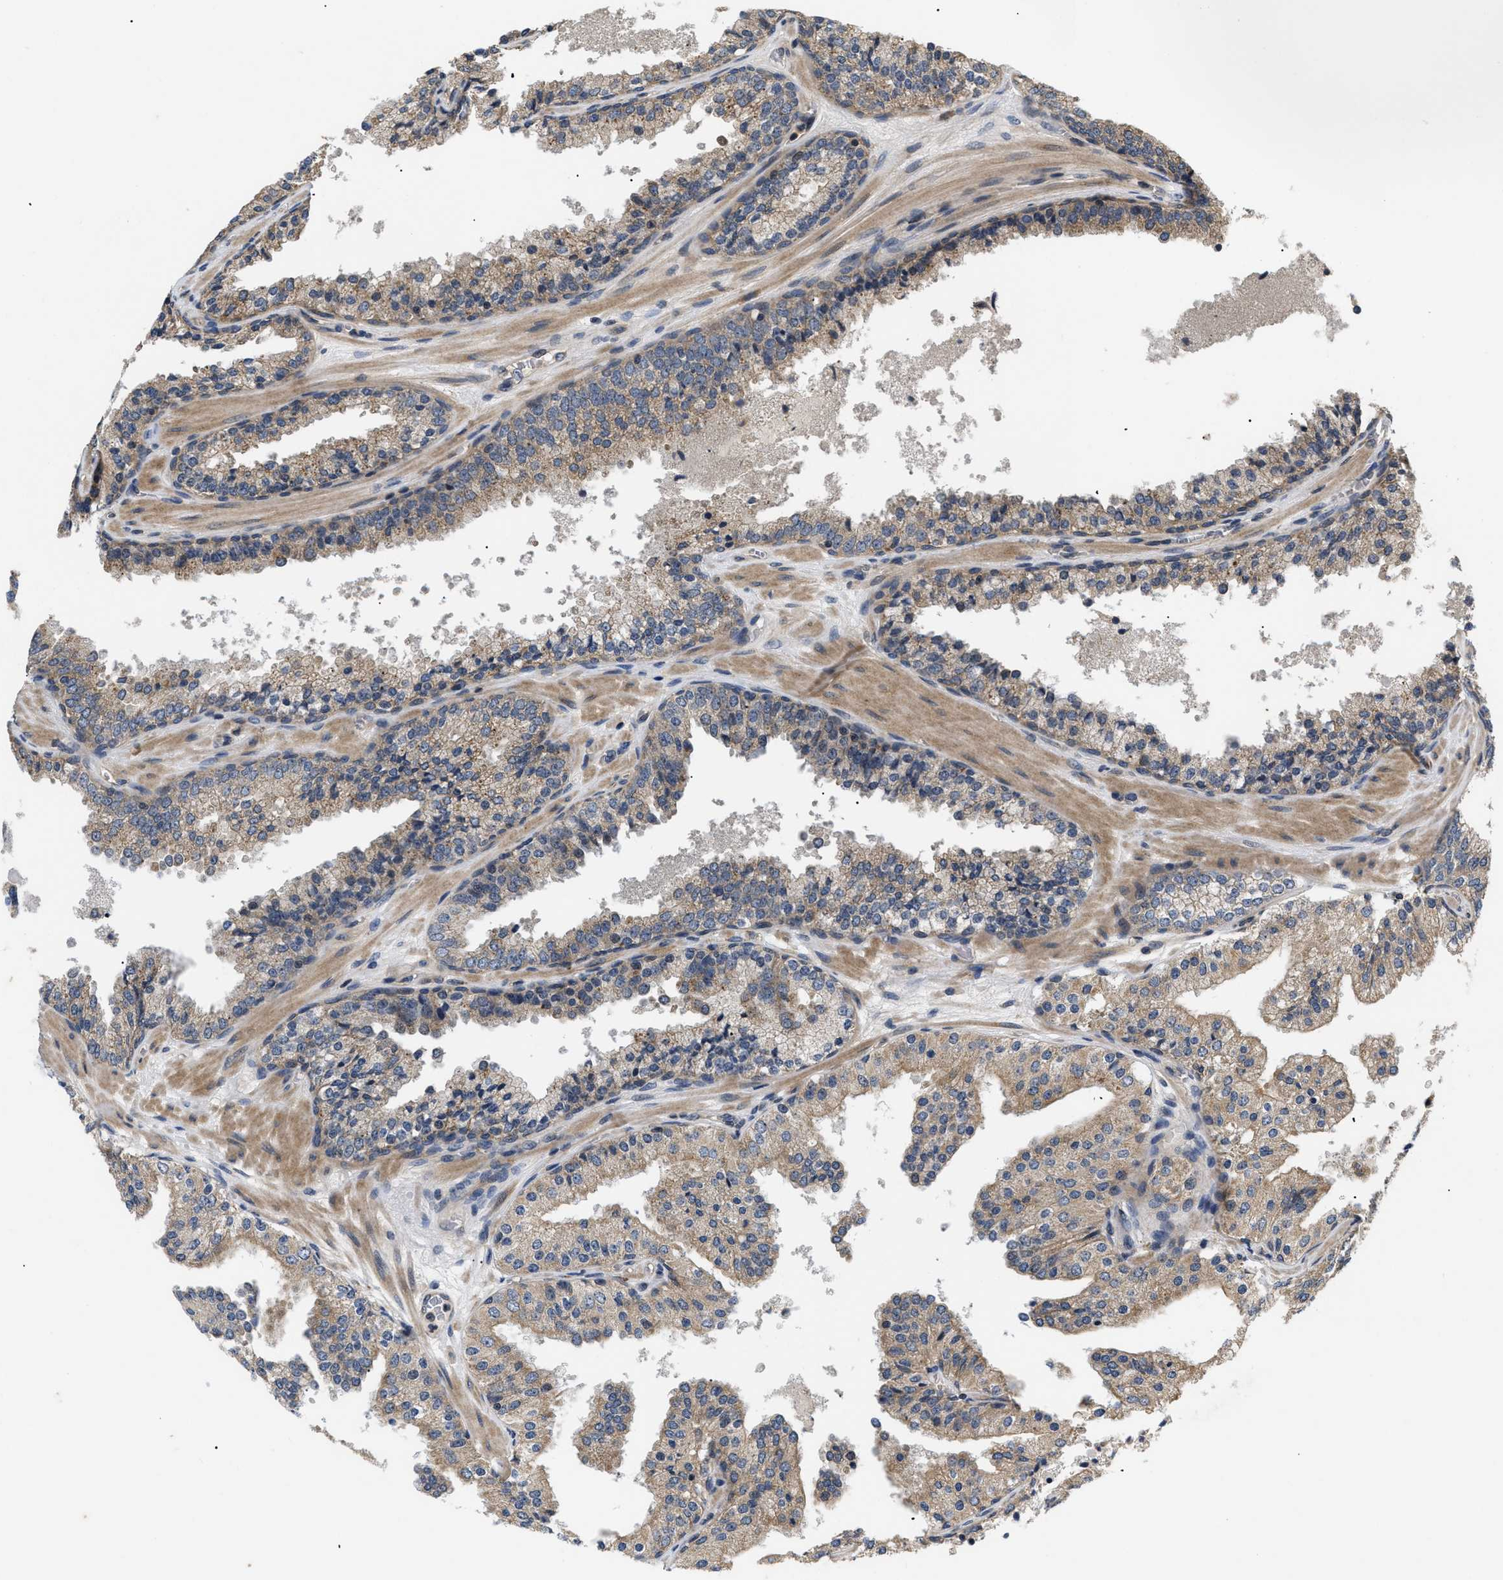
{"staining": {"intensity": "weak", "quantity": ">75%", "location": "cytoplasmic/membranous"}, "tissue": "prostate cancer", "cell_type": "Tumor cells", "image_type": "cancer", "snomed": [{"axis": "morphology", "description": "Adenocarcinoma, High grade"}, {"axis": "topography", "description": "Prostate"}], "caption": "High-power microscopy captured an IHC histopathology image of prostate high-grade adenocarcinoma, revealing weak cytoplasmic/membranous expression in approximately >75% of tumor cells.", "gene": "HMGCR", "patient": {"sex": "male", "age": 65}}